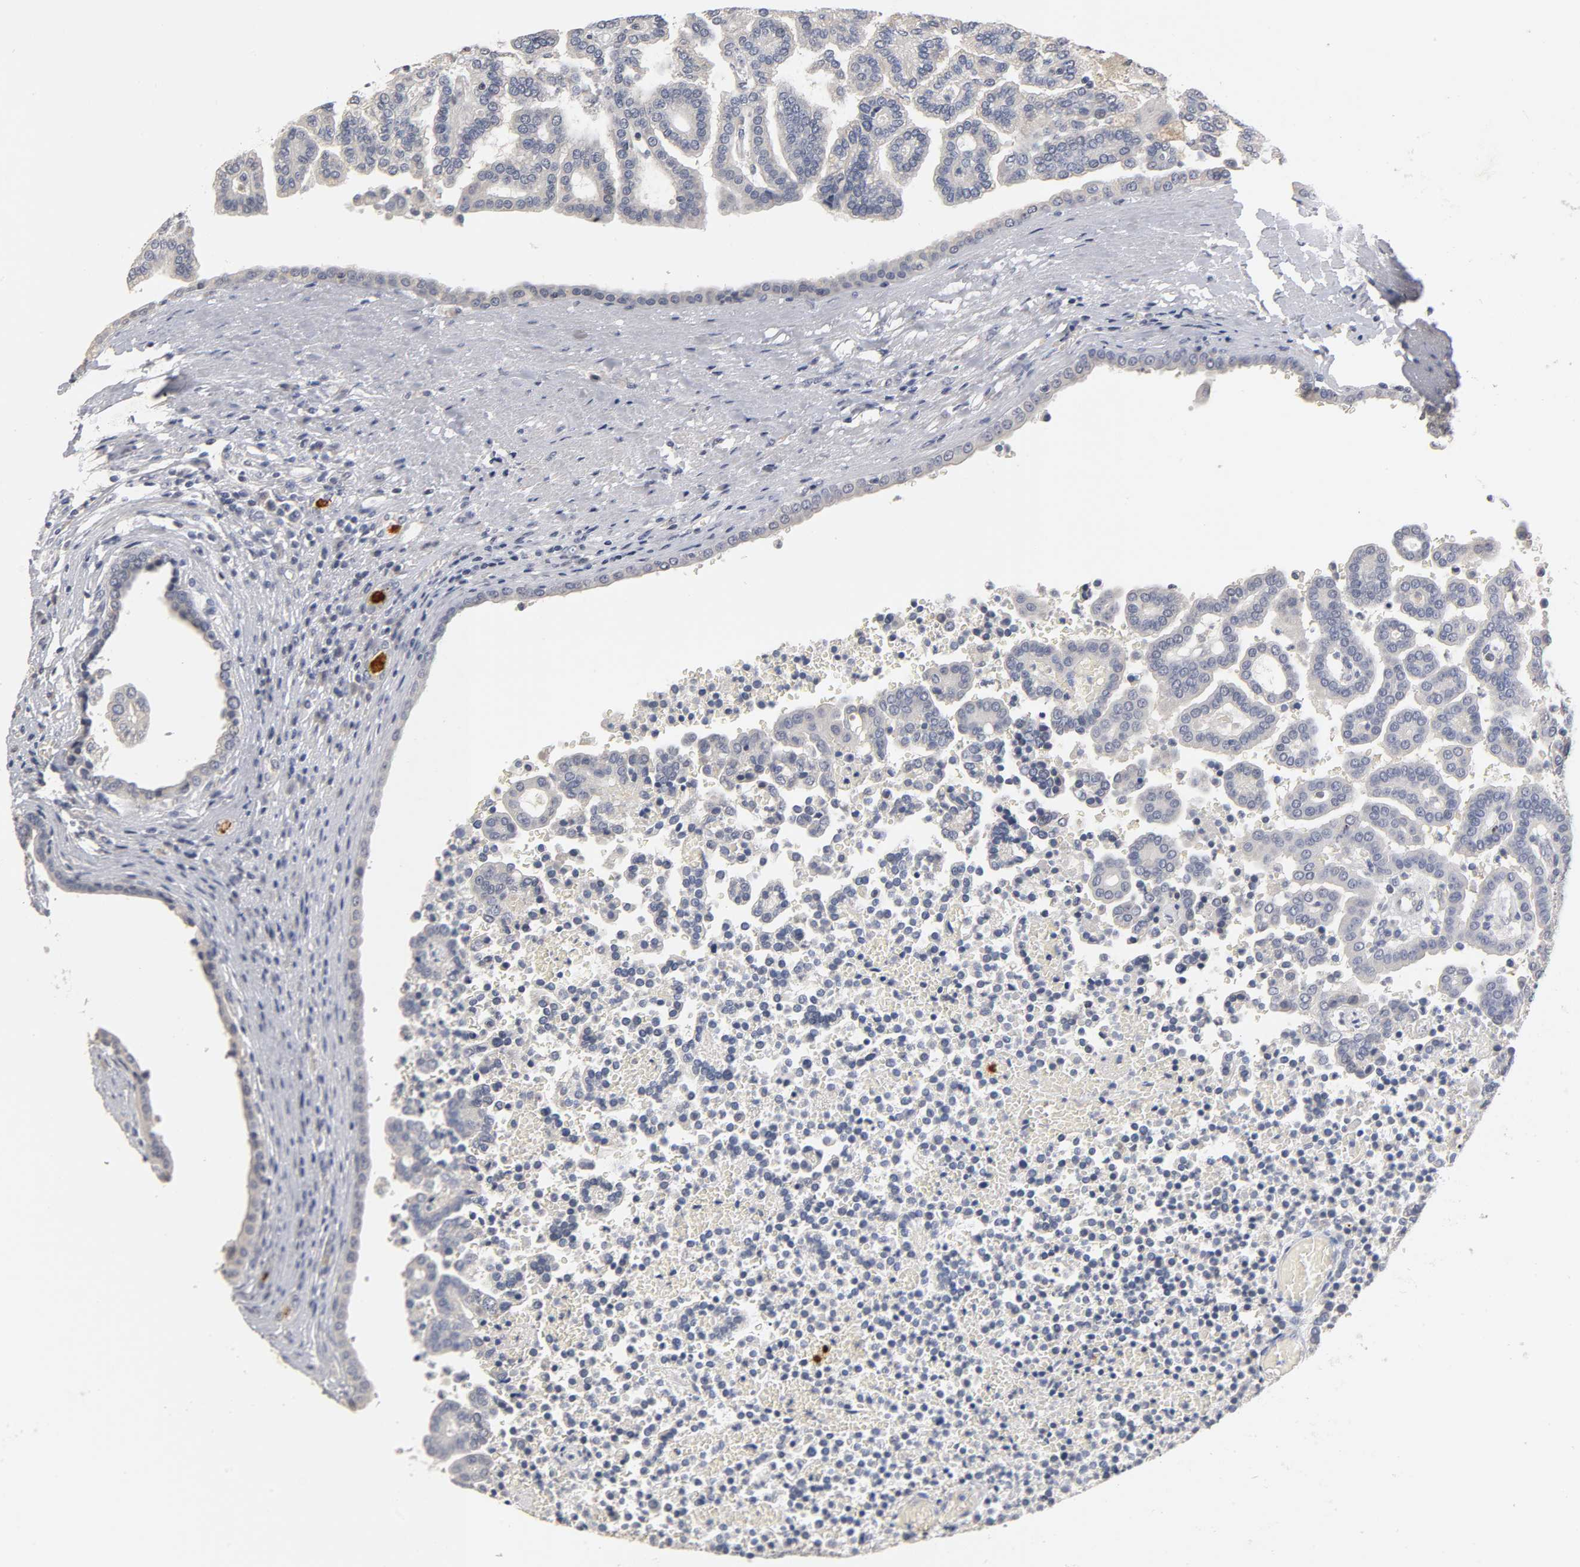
{"staining": {"intensity": "negative", "quantity": "none", "location": "none"}, "tissue": "renal cancer", "cell_type": "Tumor cells", "image_type": "cancer", "snomed": [{"axis": "morphology", "description": "Adenocarcinoma, NOS"}, {"axis": "topography", "description": "Kidney"}], "caption": "Human renal cancer (adenocarcinoma) stained for a protein using IHC displays no expression in tumor cells.", "gene": "OVOL1", "patient": {"sex": "male", "age": 61}}